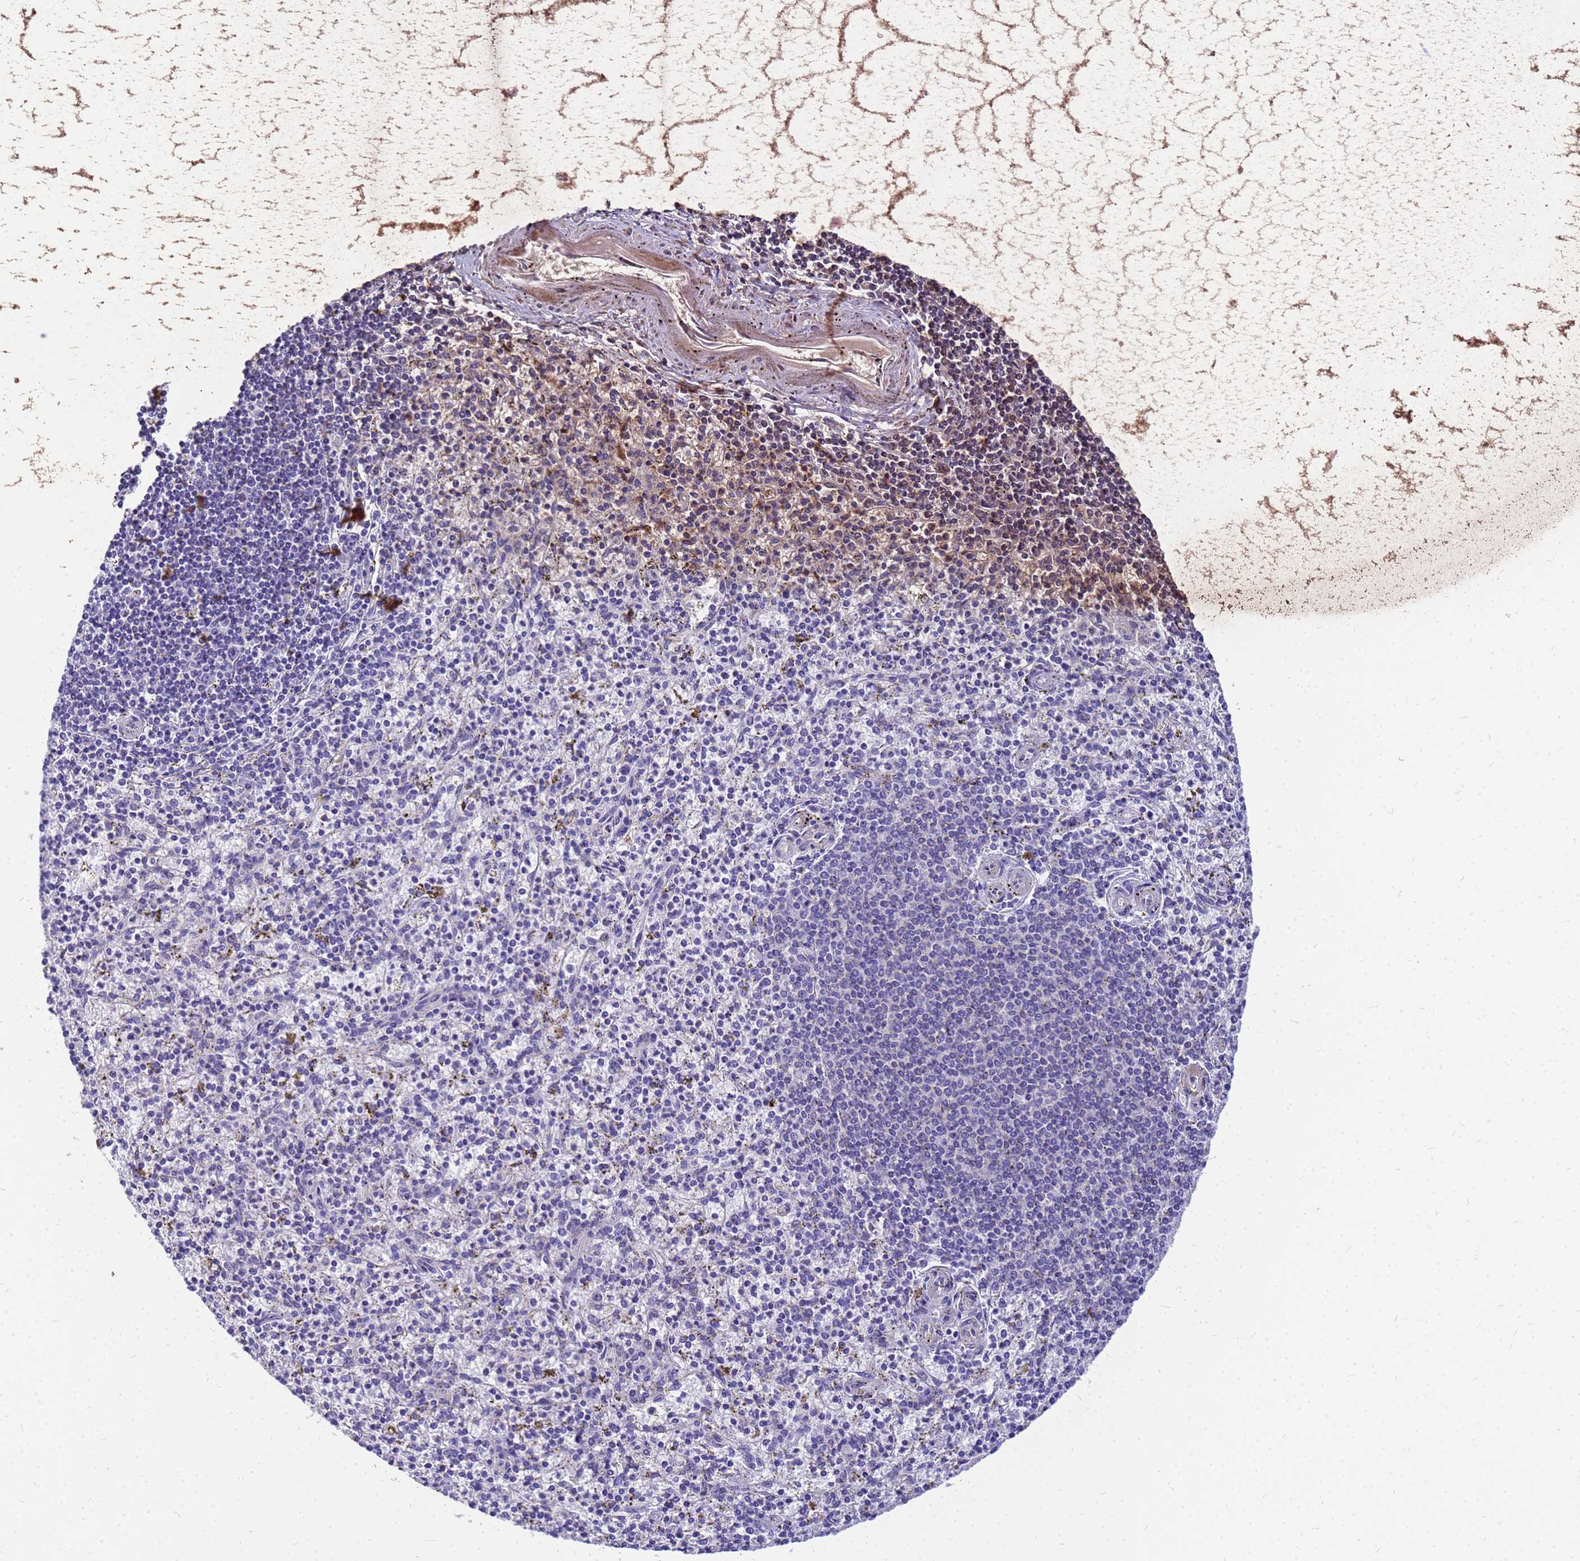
{"staining": {"intensity": "negative", "quantity": "none", "location": "none"}, "tissue": "spleen", "cell_type": "Cells in red pulp", "image_type": "normal", "snomed": [{"axis": "morphology", "description": "Normal tissue, NOS"}, {"axis": "topography", "description": "Spleen"}], "caption": "Human spleen stained for a protein using IHC demonstrates no expression in cells in red pulp.", "gene": "POP7", "patient": {"sex": "male", "age": 72}}